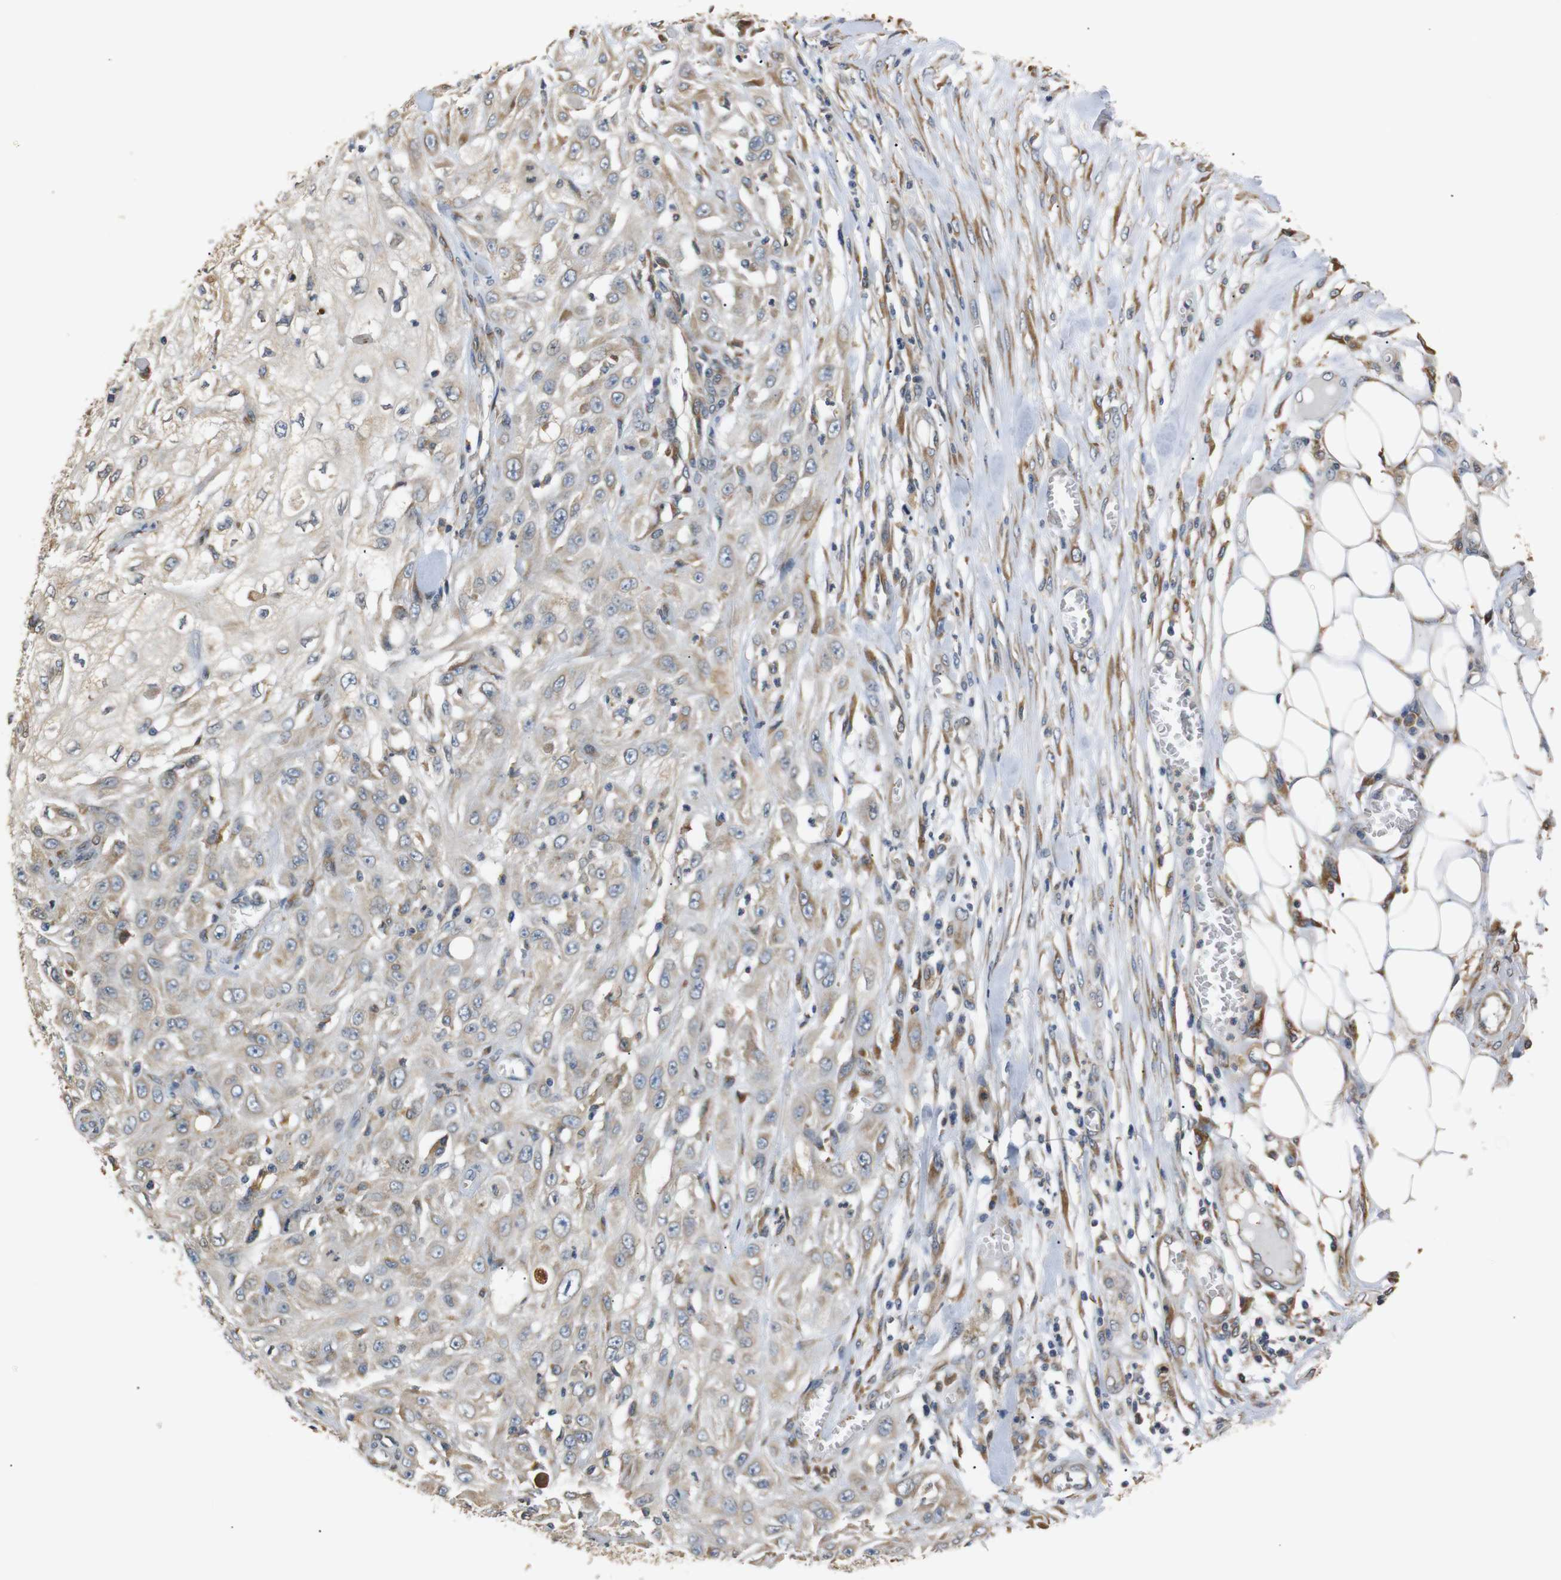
{"staining": {"intensity": "weak", "quantity": "25%-75%", "location": "cytoplasmic/membranous"}, "tissue": "skin cancer", "cell_type": "Tumor cells", "image_type": "cancer", "snomed": [{"axis": "morphology", "description": "Squamous cell carcinoma, NOS"}, {"axis": "morphology", "description": "Squamous cell carcinoma, metastatic, NOS"}, {"axis": "topography", "description": "Skin"}, {"axis": "topography", "description": "Lymph node"}], "caption": "Immunohistochemistry (IHC) photomicrograph of neoplastic tissue: skin cancer stained using IHC exhibits low levels of weak protein expression localized specifically in the cytoplasmic/membranous of tumor cells, appearing as a cytoplasmic/membranous brown color.", "gene": "TMED2", "patient": {"sex": "male", "age": 75}}